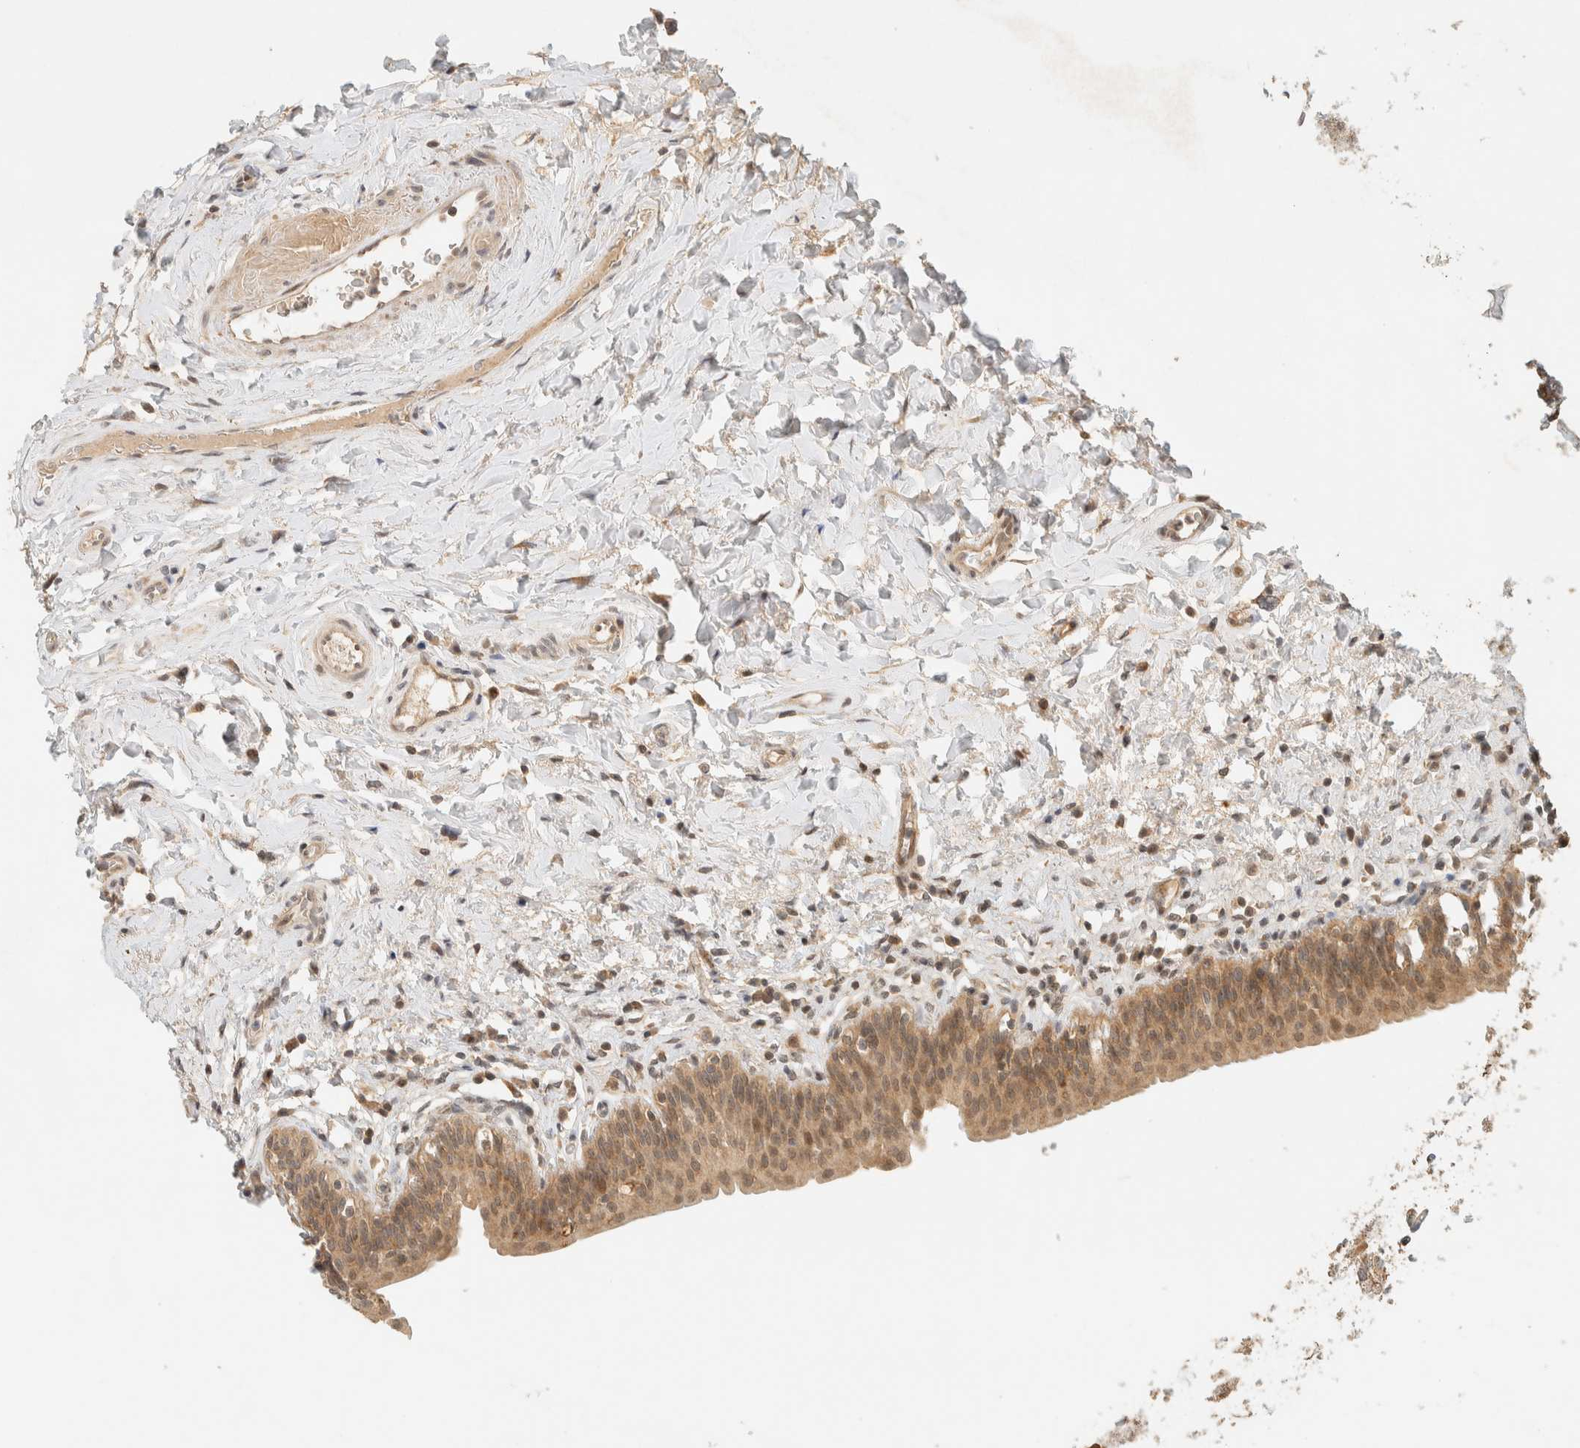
{"staining": {"intensity": "moderate", "quantity": ">75%", "location": "cytoplasmic/membranous"}, "tissue": "urinary bladder", "cell_type": "Urothelial cells", "image_type": "normal", "snomed": [{"axis": "morphology", "description": "Normal tissue, NOS"}, {"axis": "topography", "description": "Urinary bladder"}], "caption": "IHC of benign urinary bladder exhibits medium levels of moderate cytoplasmic/membranous staining in approximately >75% of urothelial cells.", "gene": "KIFAP3", "patient": {"sex": "male", "age": 83}}